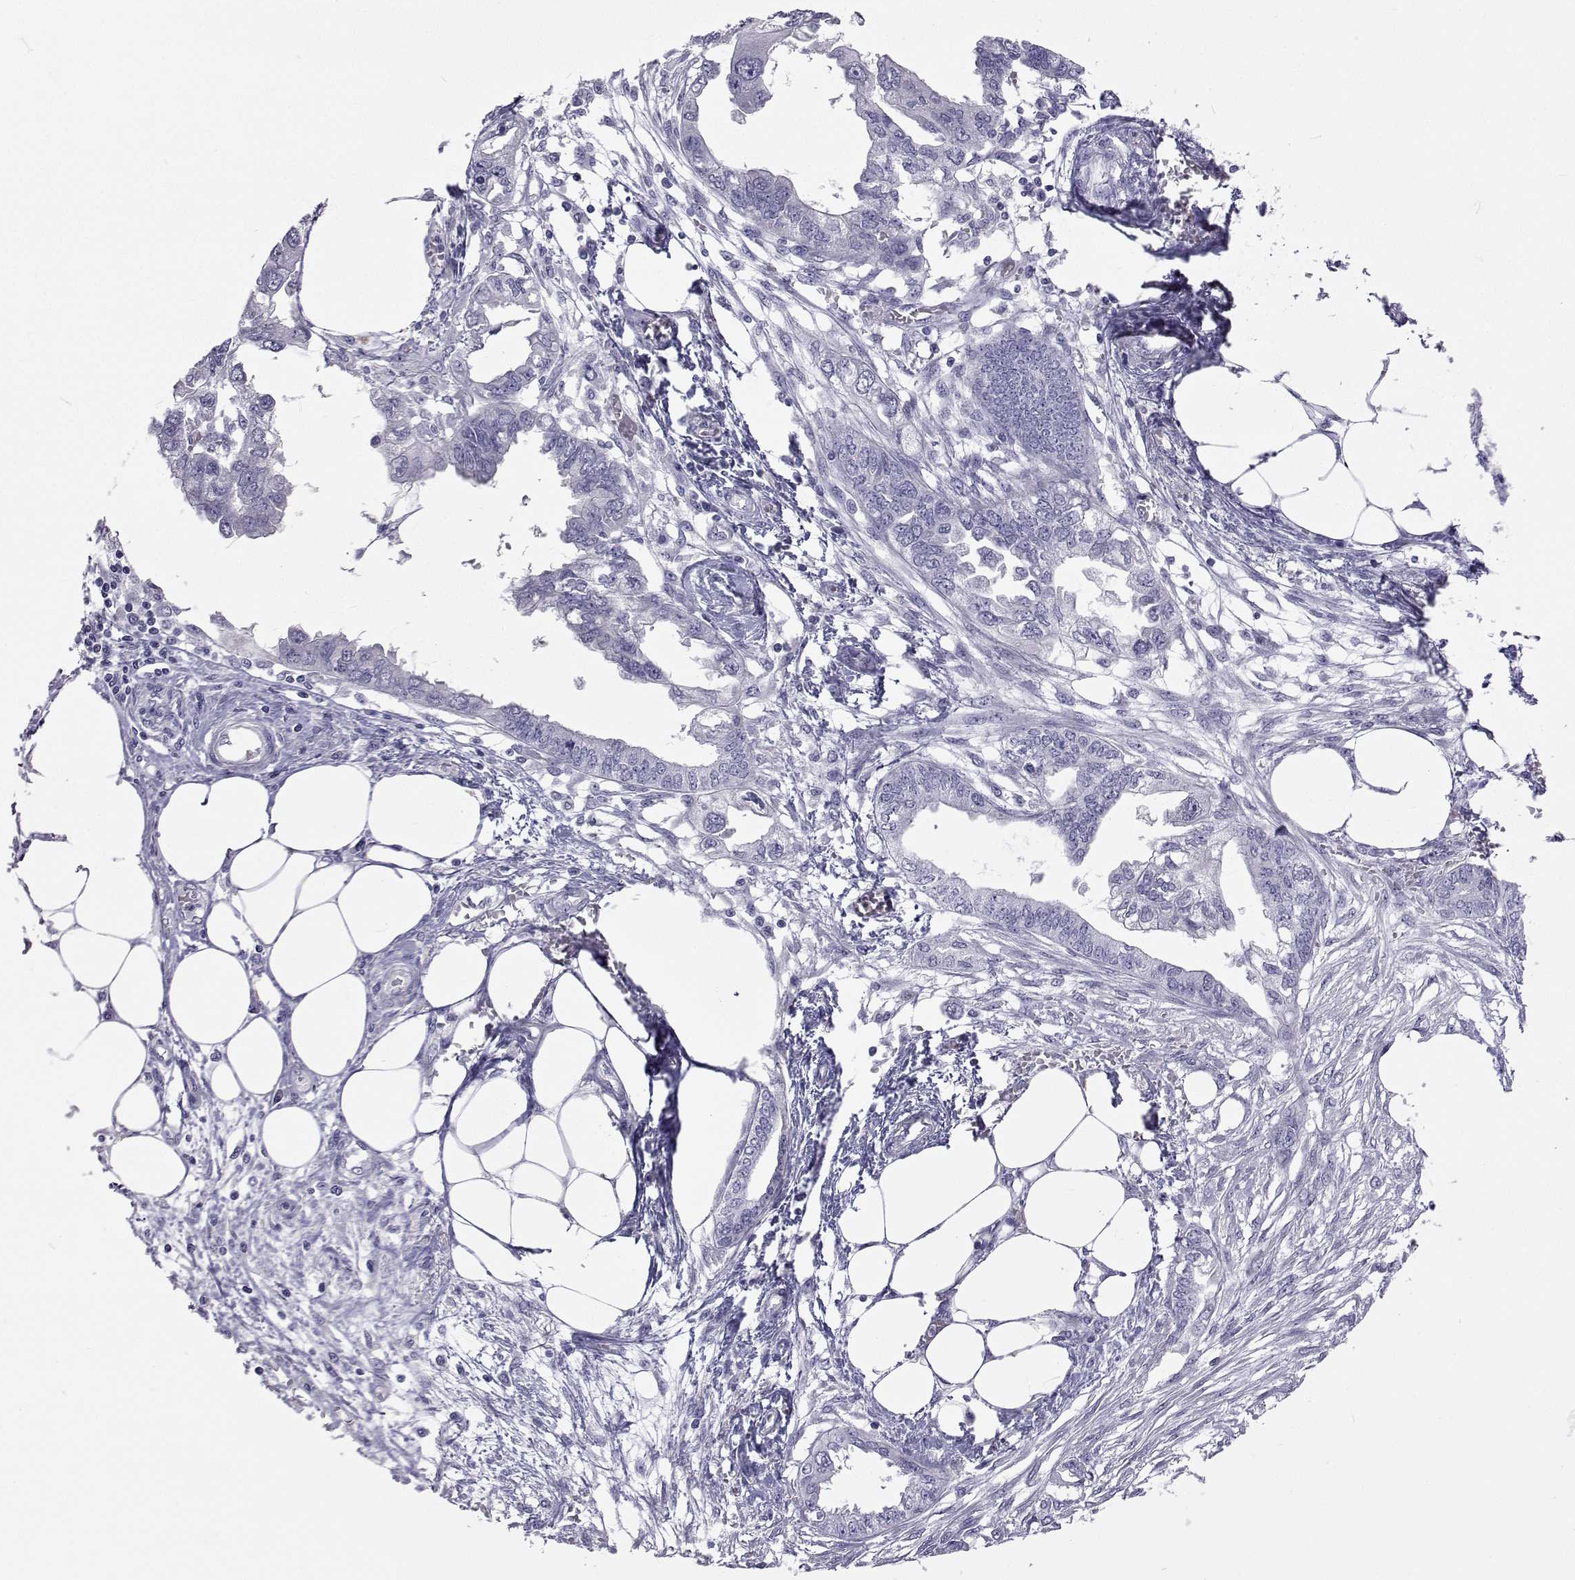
{"staining": {"intensity": "negative", "quantity": "none", "location": "none"}, "tissue": "endometrial cancer", "cell_type": "Tumor cells", "image_type": "cancer", "snomed": [{"axis": "morphology", "description": "Adenocarcinoma, NOS"}, {"axis": "morphology", "description": "Adenocarcinoma, metastatic, NOS"}, {"axis": "topography", "description": "Adipose tissue"}, {"axis": "topography", "description": "Endometrium"}], "caption": "IHC micrograph of endometrial cancer (metastatic adenocarcinoma) stained for a protein (brown), which exhibits no positivity in tumor cells.", "gene": "GALM", "patient": {"sex": "female", "age": 67}}